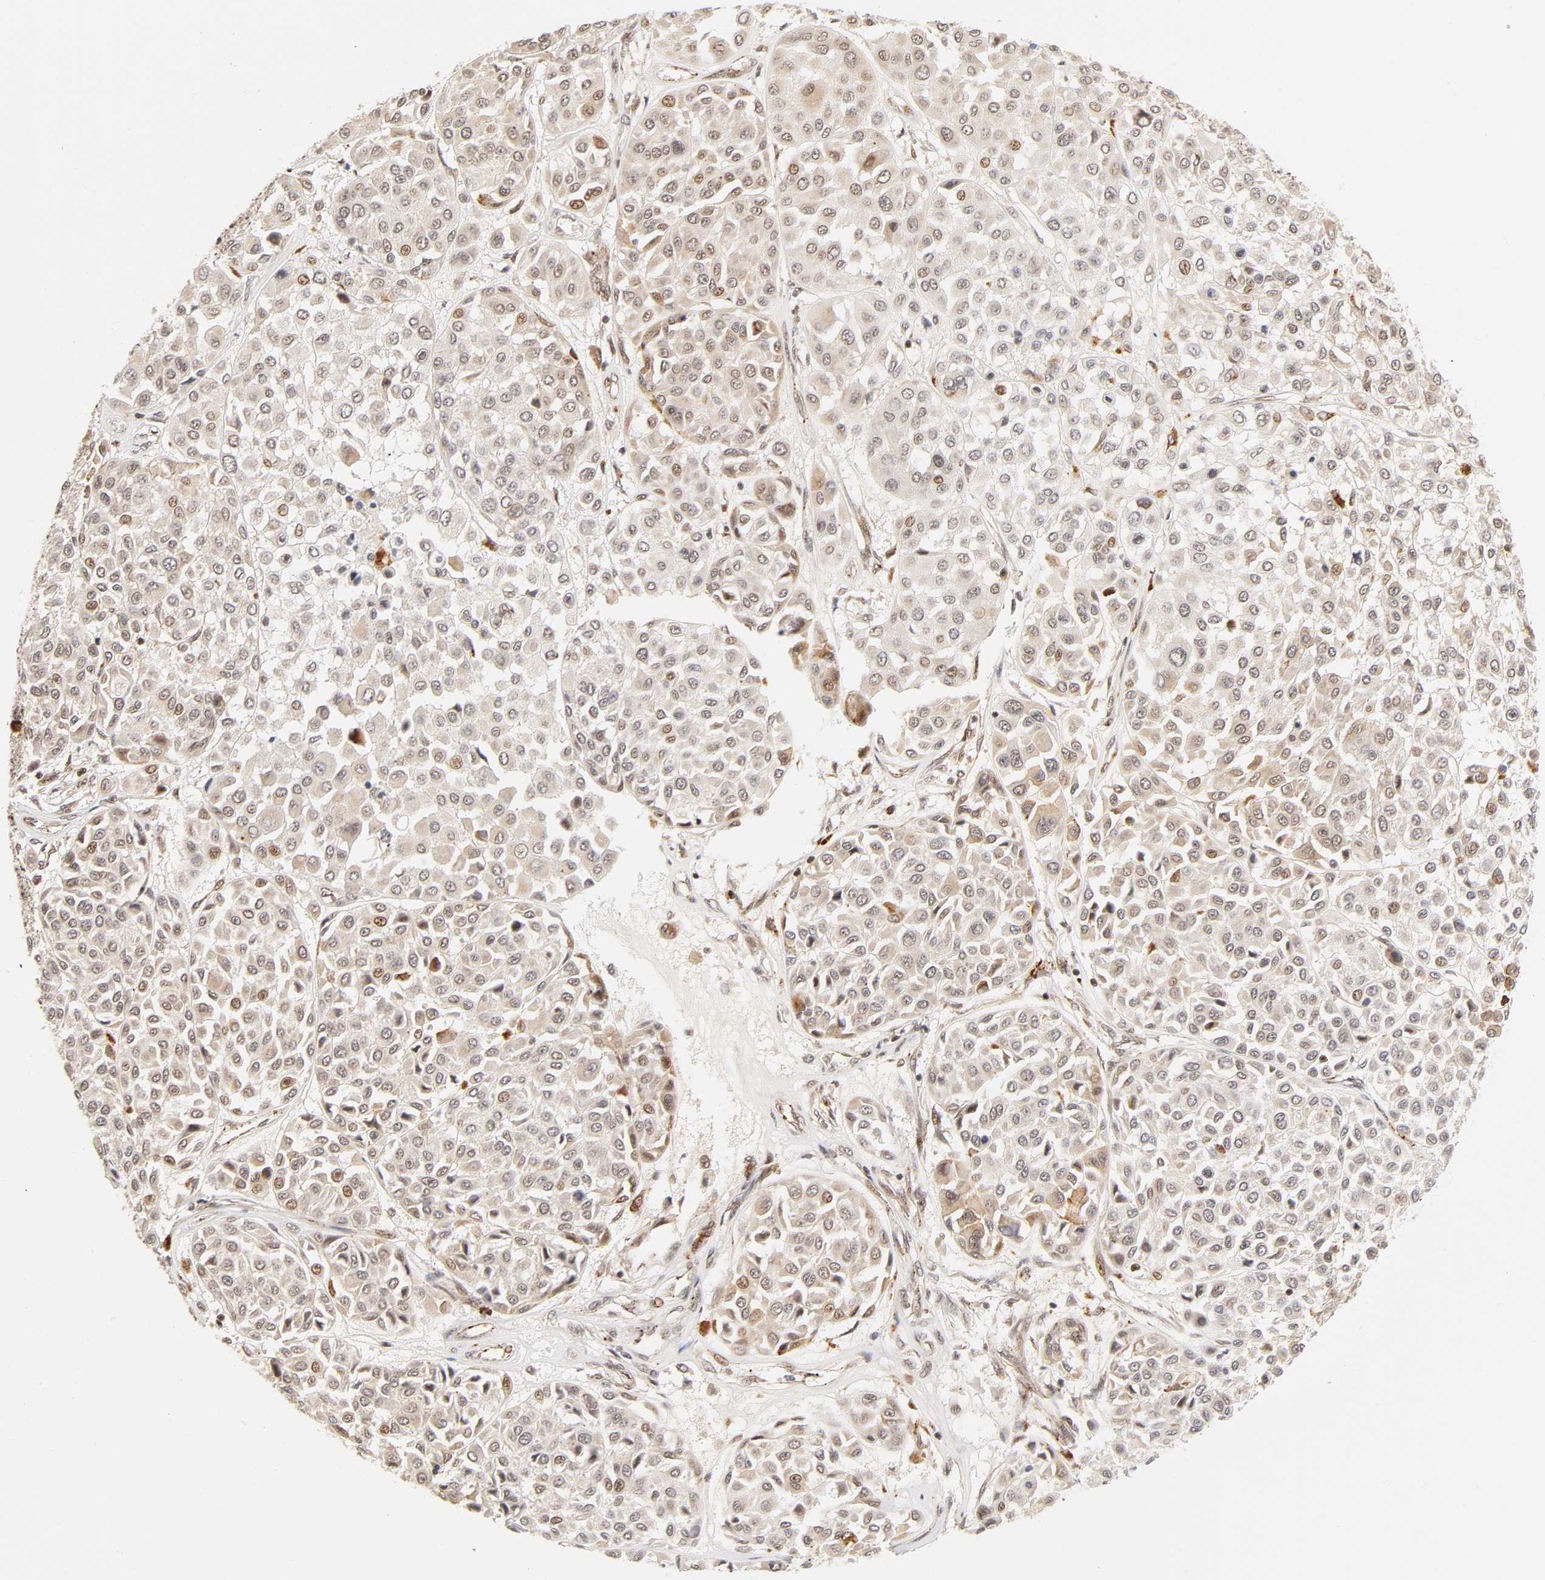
{"staining": {"intensity": "moderate", "quantity": "<25%", "location": "cytoplasmic/membranous,nuclear"}, "tissue": "melanoma", "cell_type": "Tumor cells", "image_type": "cancer", "snomed": [{"axis": "morphology", "description": "Malignant melanoma, Metastatic site"}, {"axis": "topography", "description": "Soft tissue"}], "caption": "High-magnification brightfield microscopy of melanoma stained with DAB (3,3'-diaminobenzidine) (brown) and counterstained with hematoxylin (blue). tumor cells exhibit moderate cytoplasmic/membranous and nuclear expression is appreciated in approximately<25% of cells. The protein of interest is stained brown, and the nuclei are stained in blue (DAB IHC with brightfield microscopy, high magnification).", "gene": "TAF10", "patient": {"sex": "male", "age": 41}}